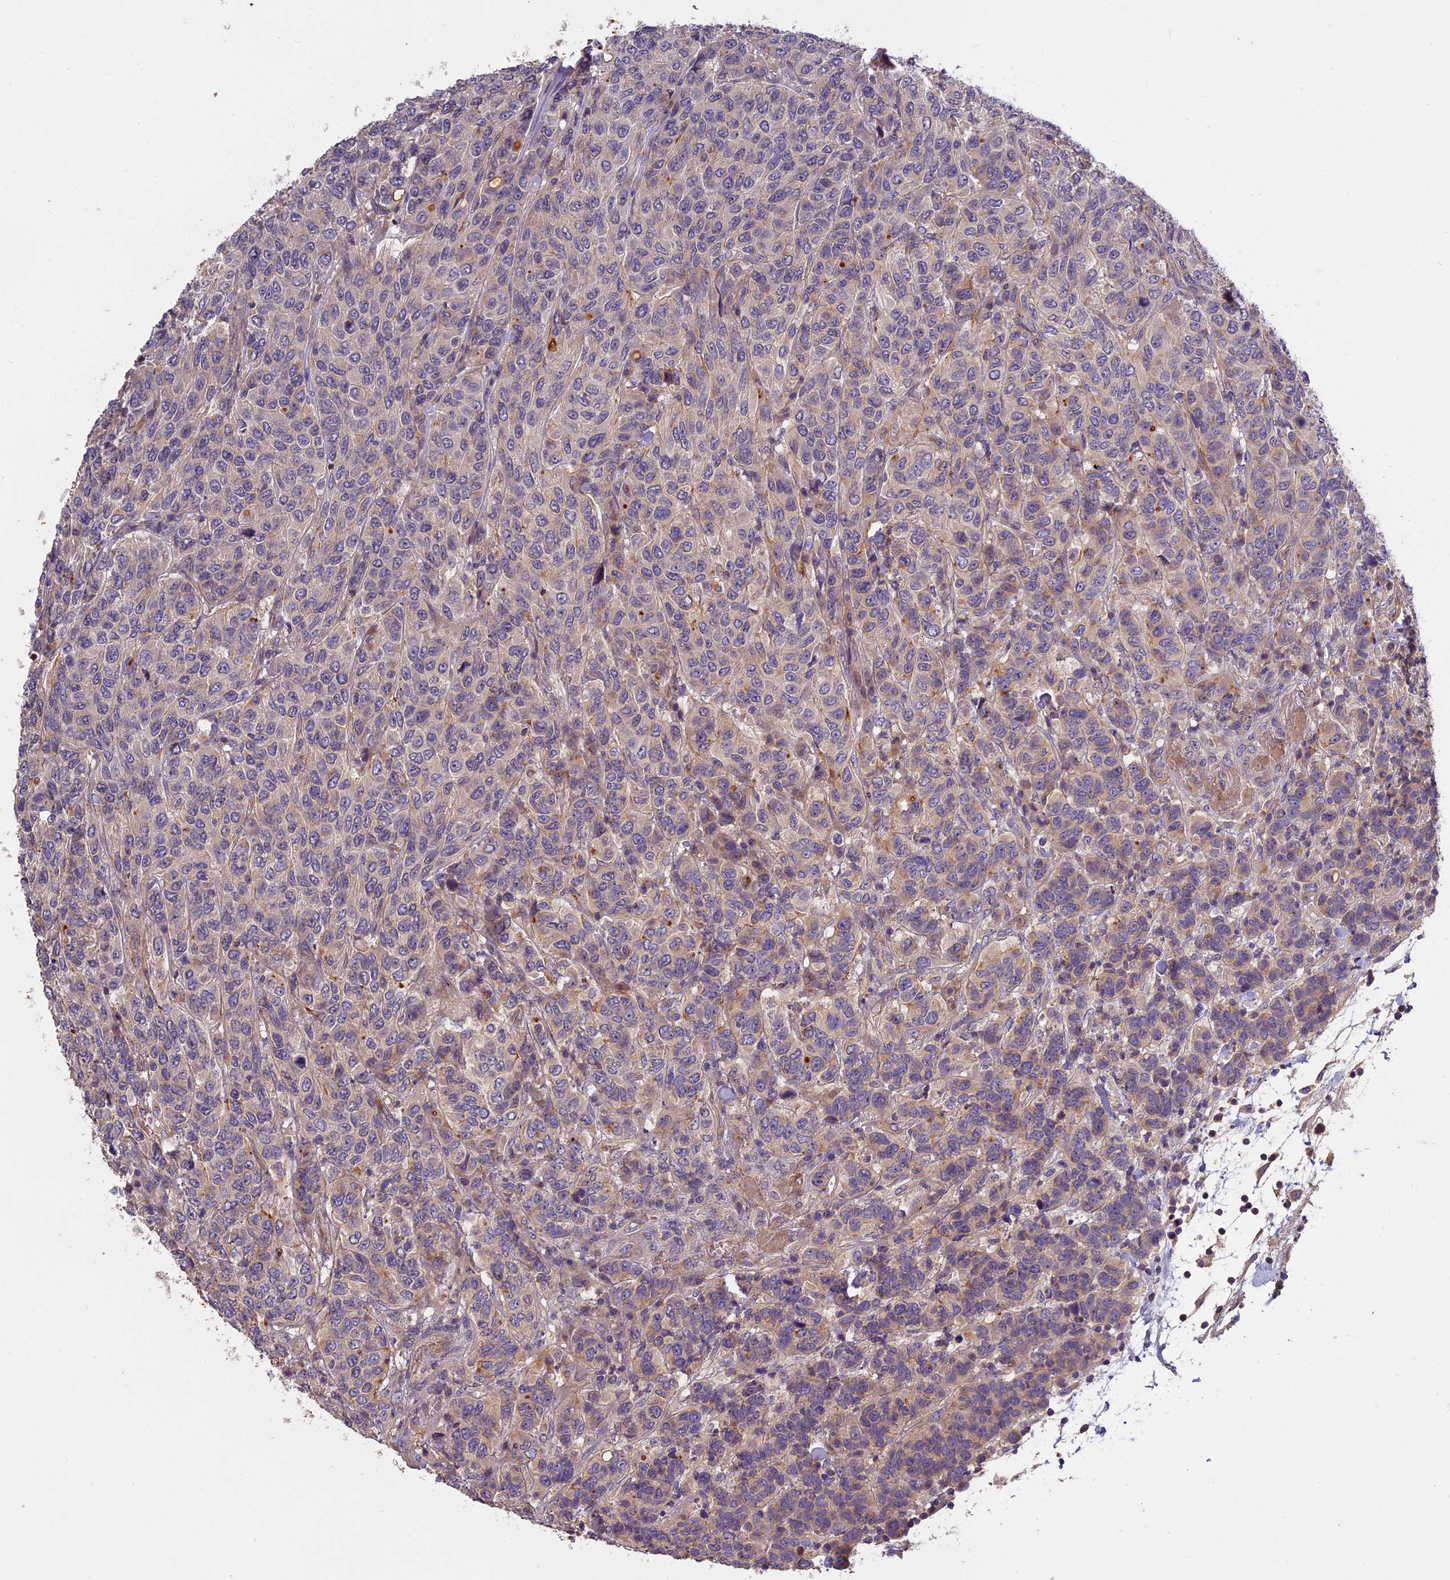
{"staining": {"intensity": "weak", "quantity": "<25%", "location": "cytoplasmic/membranous"}, "tissue": "breast cancer", "cell_type": "Tumor cells", "image_type": "cancer", "snomed": [{"axis": "morphology", "description": "Duct carcinoma"}, {"axis": "topography", "description": "Breast"}], "caption": "Immunohistochemistry (IHC) of human breast infiltrating ductal carcinoma demonstrates no positivity in tumor cells.", "gene": "AP4E1", "patient": {"sex": "female", "age": 55}}